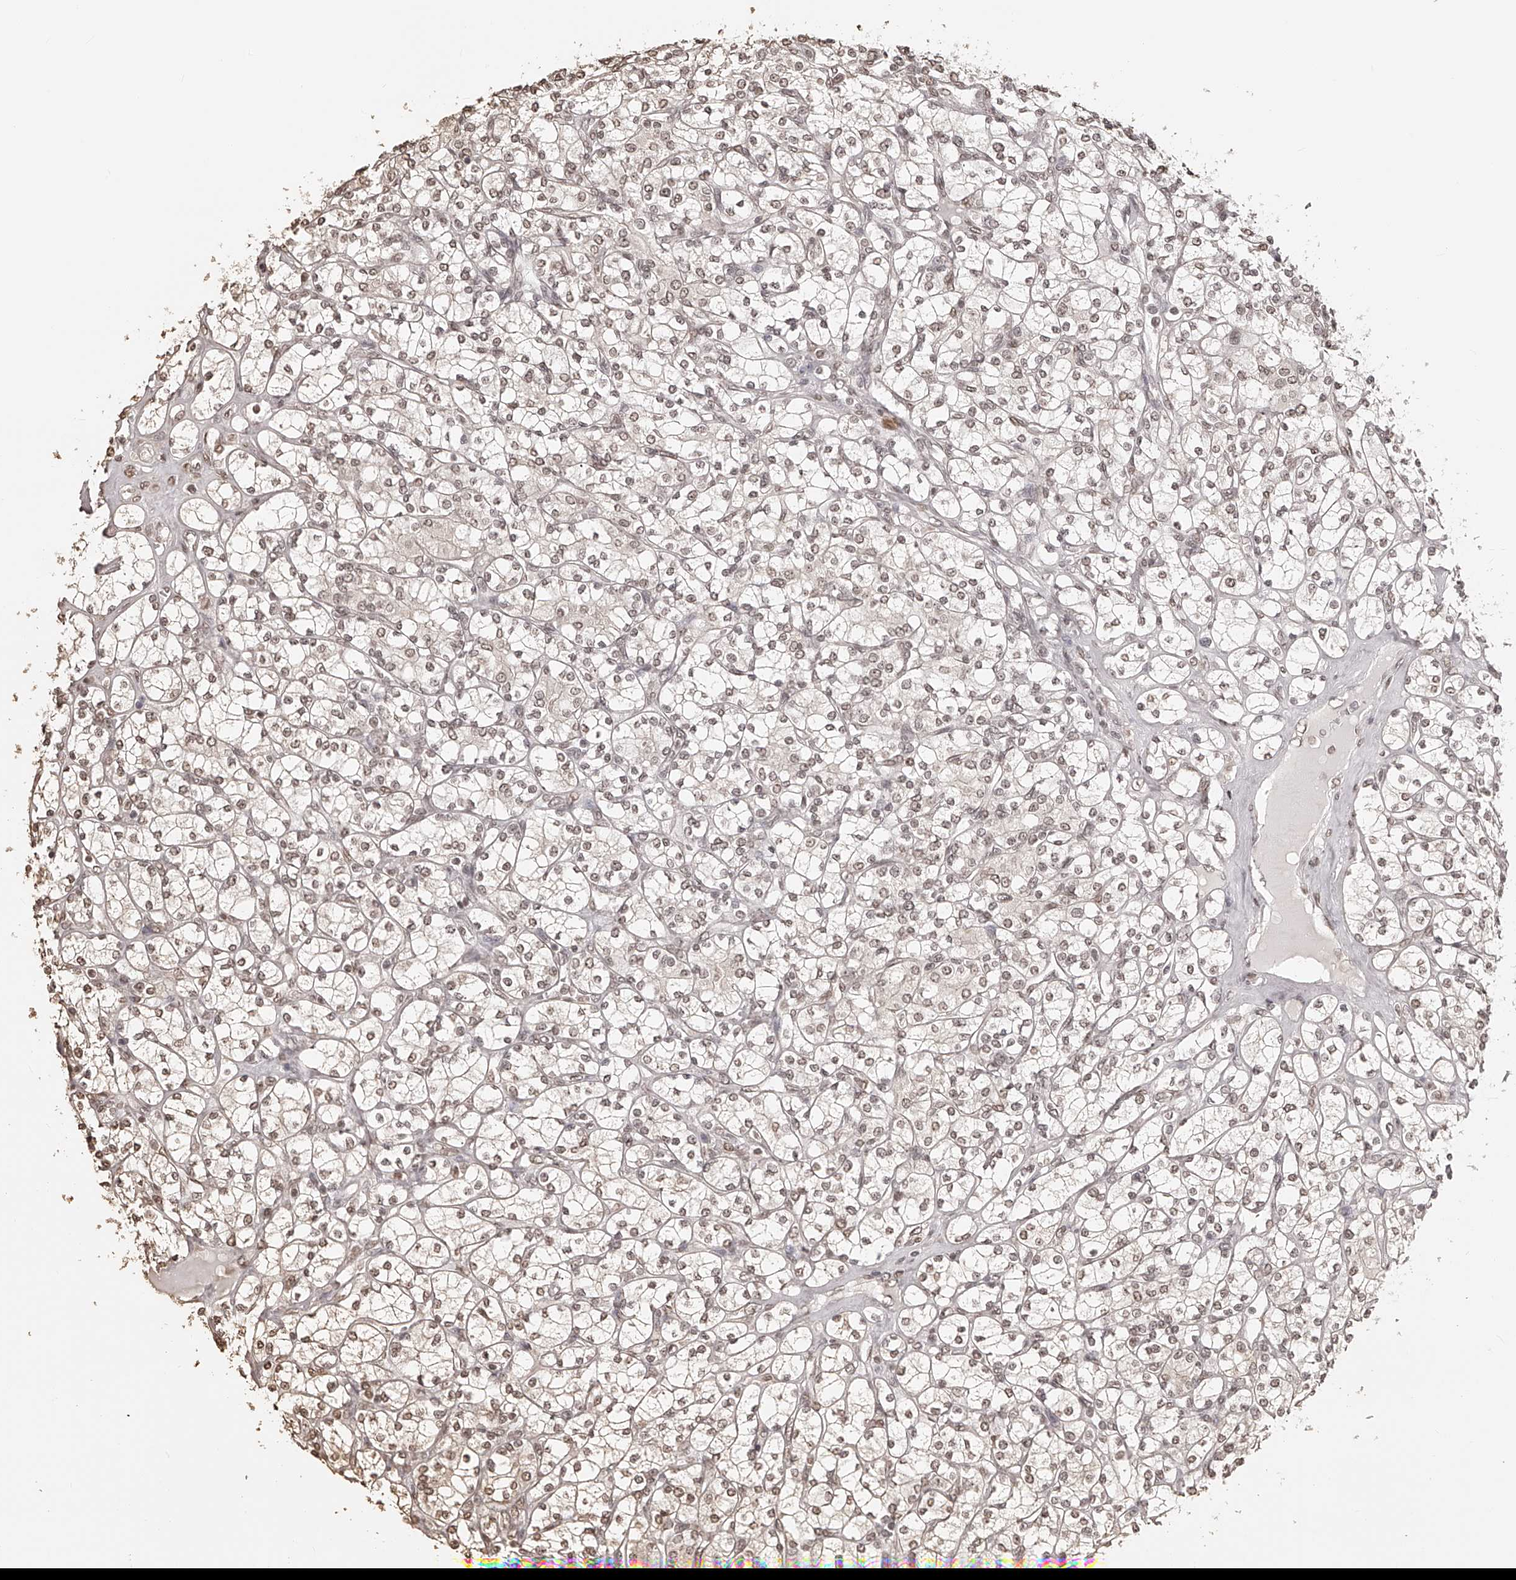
{"staining": {"intensity": "weak", "quantity": ">75%", "location": "nuclear"}, "tissue": "renal cancer", "cell_type": "Tumor cells", "image_type": "cancer", "snomed": [{"axis": "morphology", "description": "Adenocarcinoma, NOS"}, {"axis": "topography", "description": "Kidney"}], "caption": "Renal cancer stained with a protein marker demonstrates weak staining in tumor cells.", "gene": "ZNF503", "patient": {"sex": "male", "age": 77}}